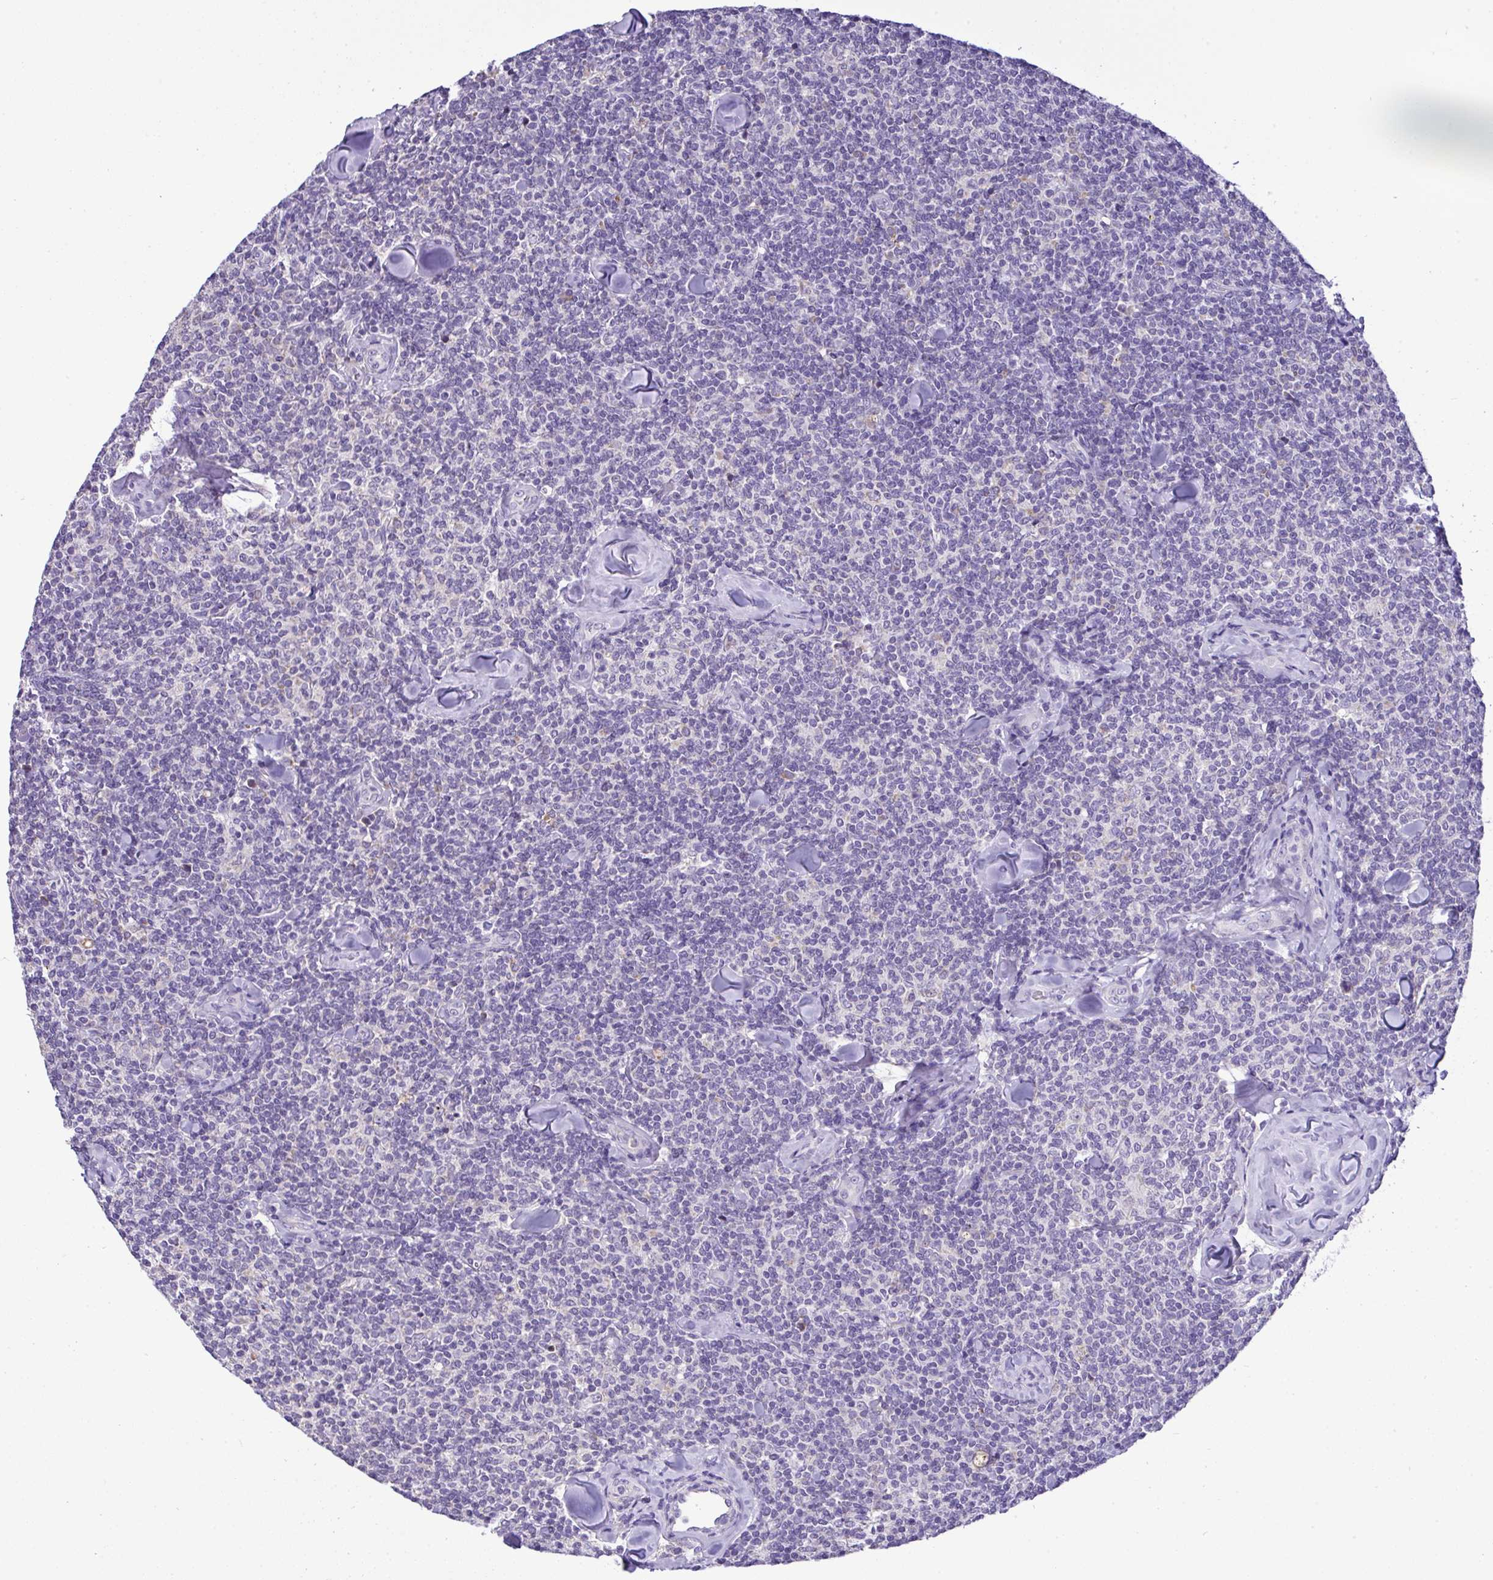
{"staining": {"intensity": "negative", "quantity": "none", "location": "none"}, "tissue": "lymphoma", "cell_type": "Tumor cells", "image_type": "cancer", "snomed": [{"axis": "morphology", "description": "Malignant lymphoma, non-Hodgkin's type, Low grade"}, {"axis": "topography", "description": "Lymph node"}], "caption": "Immunohistochemistry (IHC) image of human low-grade malignant lymphoma, non-Hodgkin's type stained for a protein (brown), which demonstrates no staining in tumor cells.", "gene": "ST8SIA2", "patient": {"sex": "female", "age": 56}}